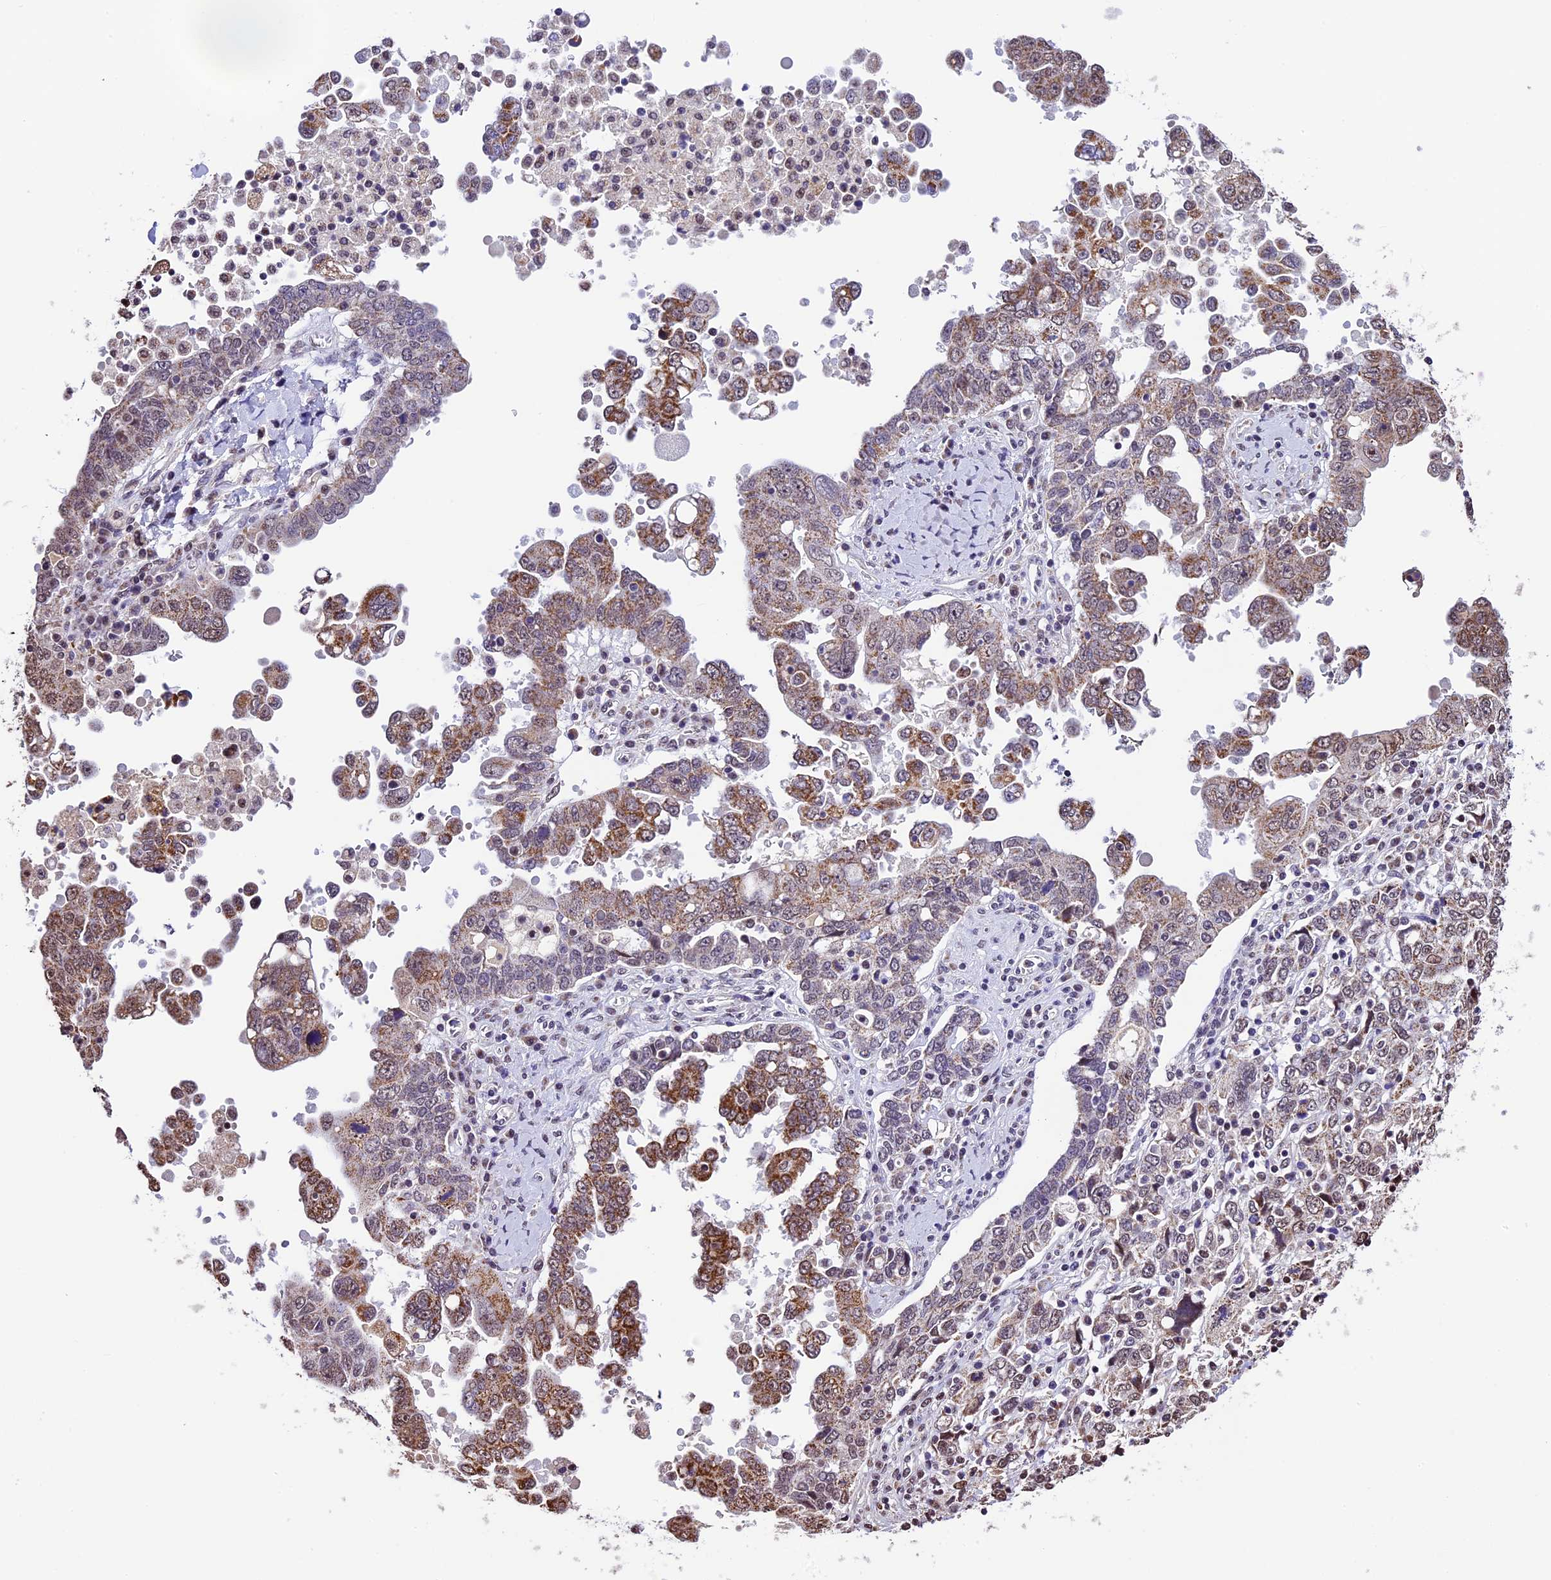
{"staining": {"intensity": "moderate", "quantity": "25%-75%", "location": "cytoplasmic/membranous,nuclear"}, "tissue": "ovarian cancer", "cell_type": "Tumor cells", "image_type": "cancer", "snomed": [{"axis": "morphology", "description": "Carcinoma, endometroid"}, {"axis": "topography", "description": "Ovary"}], "caption": "Ovarian endometroid carcinoma tissue shows moderate cytoplasmic/membranous and nuclear staining in about 25%-75% of tumor cells, visualized by immunohistochemistry.", "gene": "CARS2", "patient": {"sex": "female", "age": 62}}